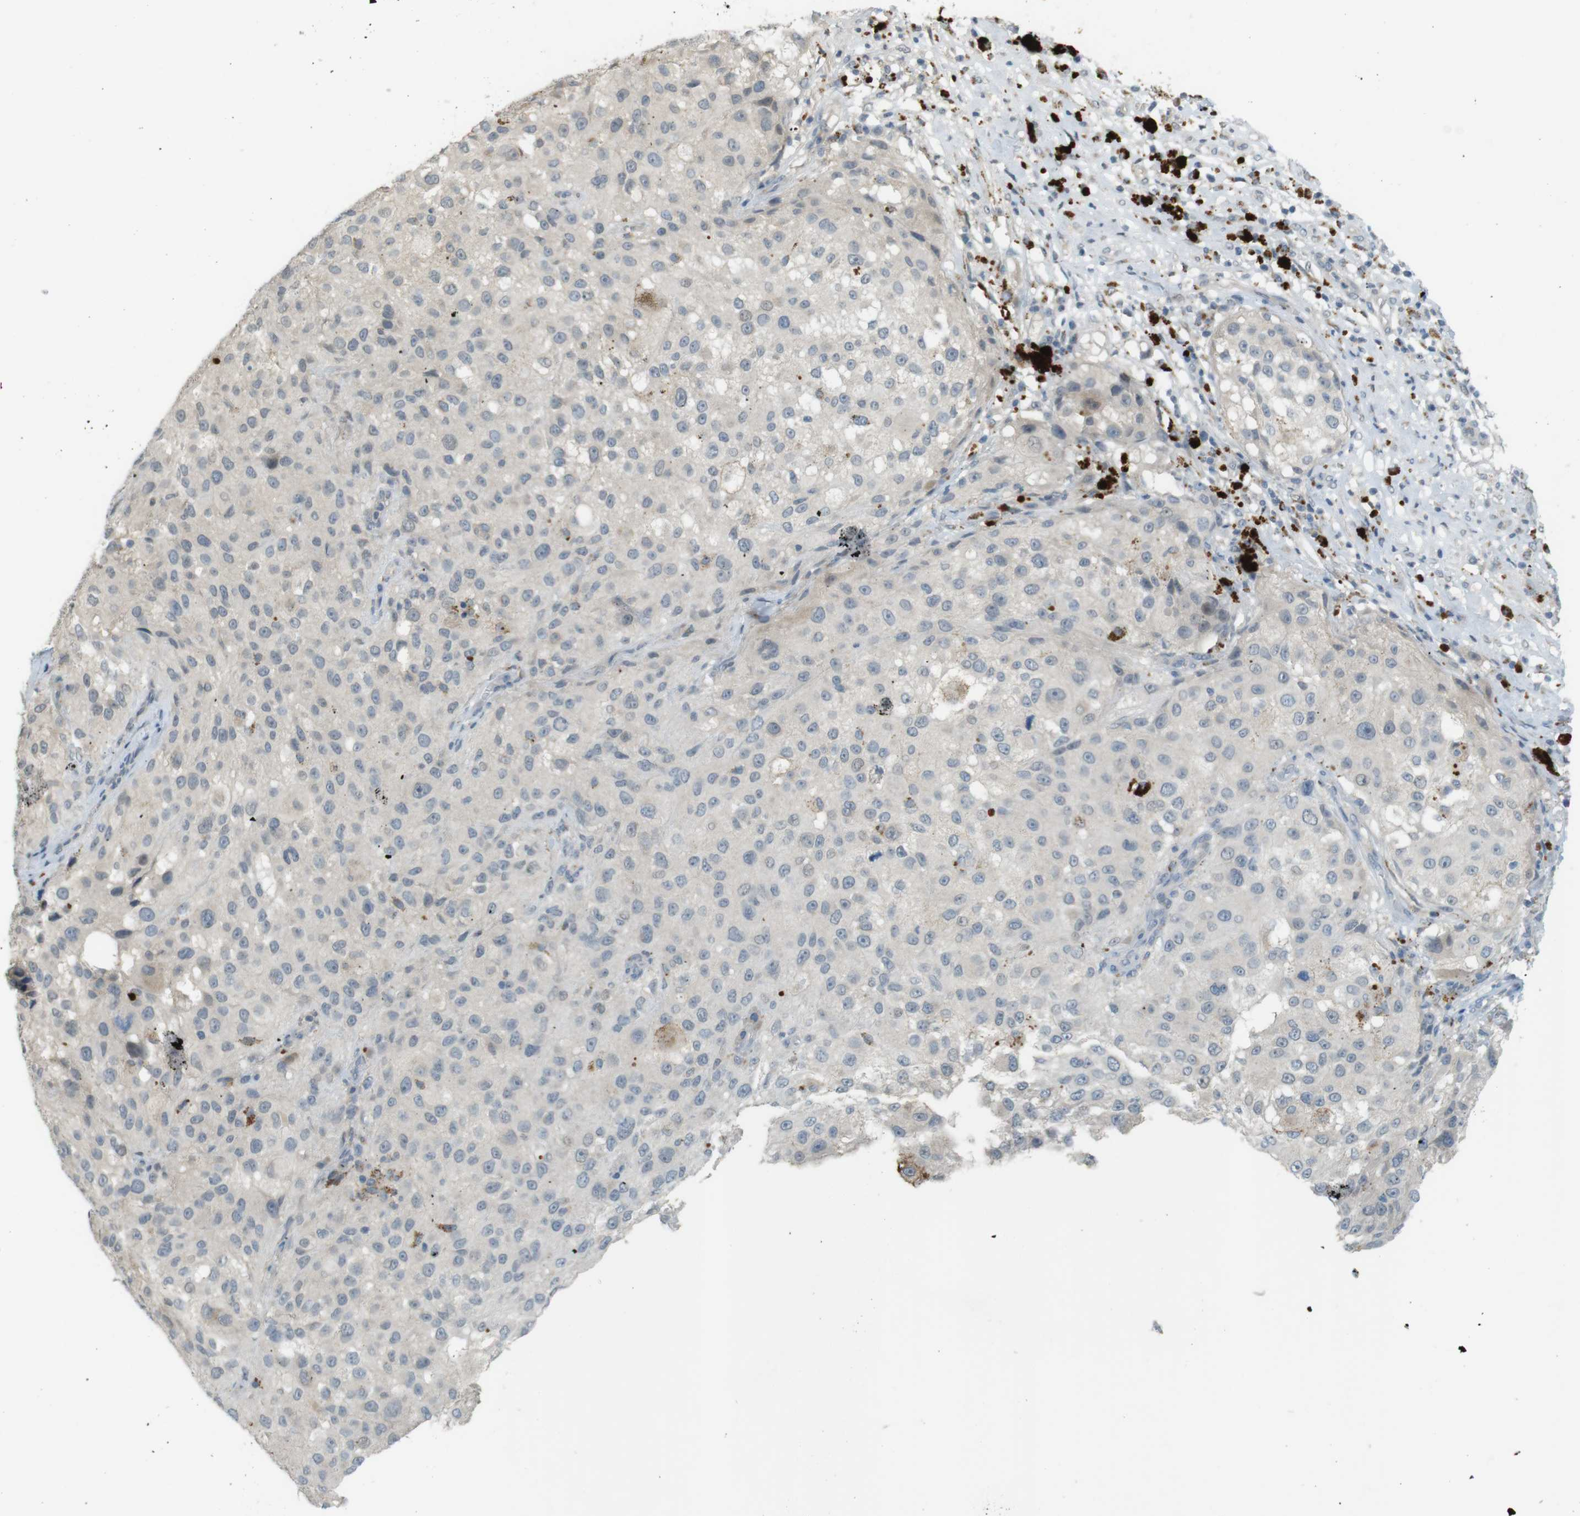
{"staining": {"intensity": "negative", "quantity": "none", "location": "none"}, "tissue": "melanoma", "cell_type": "Tumor cells", "image_type": "cancer", "snomed": [{"axis": "morphology", "description": "Necrosis, NOS"}, {"axis": "morphology", "description": "Malignant melanoma, NOS"}, {"axis": "topography", "description": "Skin"}], "caption": "This is an immunohistochemistry (IHC) photomicrograph of melanoma. There is no expression in tumor cells.", "gene": "UGT8", "patient": {"sex": "female", "age": 87}}